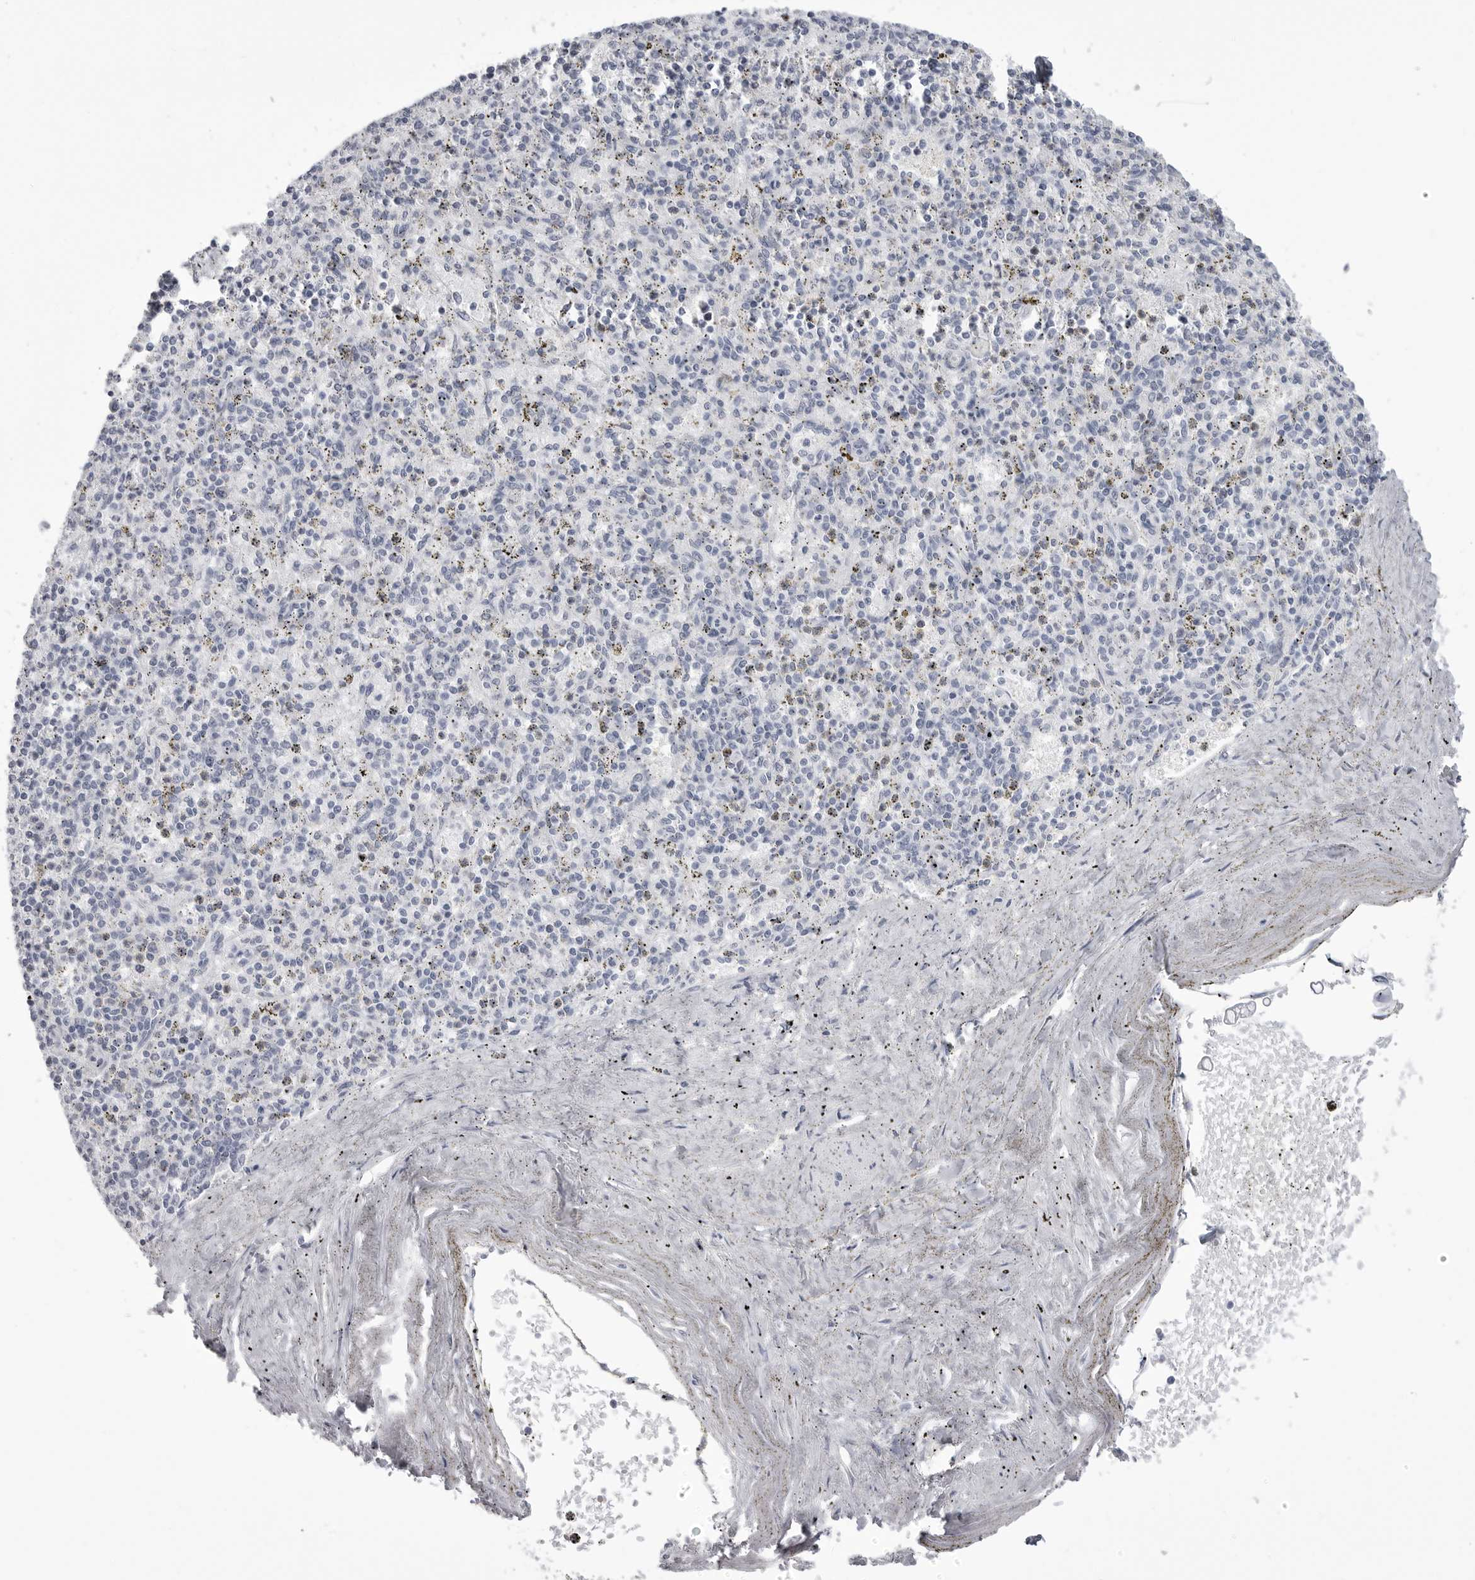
{"staining": {"intensity": "negative", "quantity": "none", "location": "none"}, "tissue": "spleen", "cell_type": "Cells in red pulp", "image_type": "normal", "snomed": [{"axis": "morphology", "description": "Normal tissue, NOS"}, {"axis": "topography", "description": "Spleen"}], "caption": "Protein analysis of benign spleen exhibits no significant staining in cells in red pulp. (DAB (3,3'-diaminobenzidine) immunohistochemistry with hematoxylin counter stain).", "gene": "TUFM", "patient": {"sex": "male", "age": 72}}